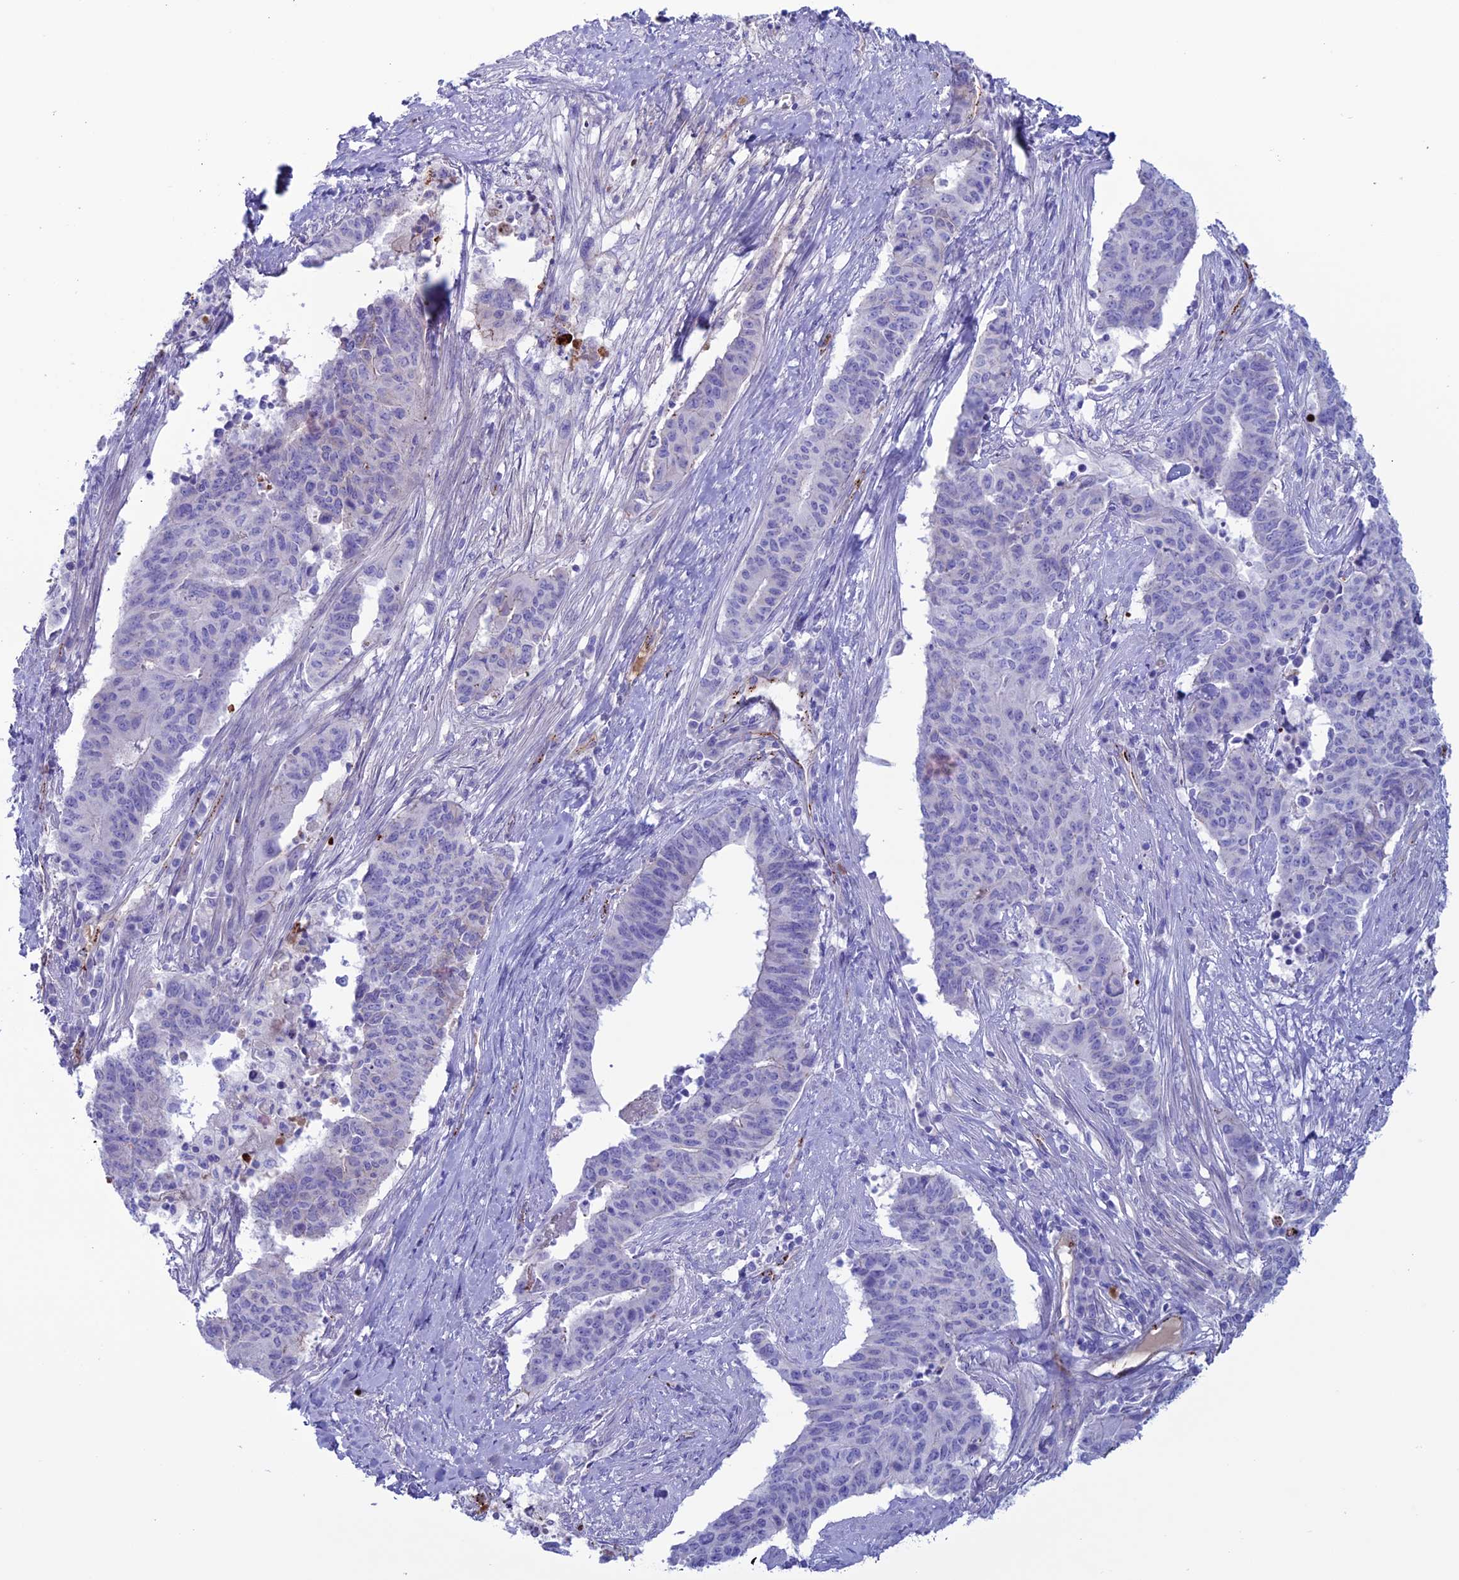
{"staining": {"intensity": "negative", "quantity": "none", "location": "none"}, "tissue": "endometrial cancer", "cell_type": "Tumor cells", "image_type": "cancer", "snomed": [{"axis": "morphology", "description": "Adenocarcinoma, NOS"}, {"axis": "topography", "description": "Endometrium"}], "caption": "This is a photomicrograph of immunohistochemistry (IHC) staining of endometrial cancer (adenocarcinoma), which shows no positivity in tumor cells.", "gene": "CDC42EP5", "patient": {"sex": "female", "age": 59}}